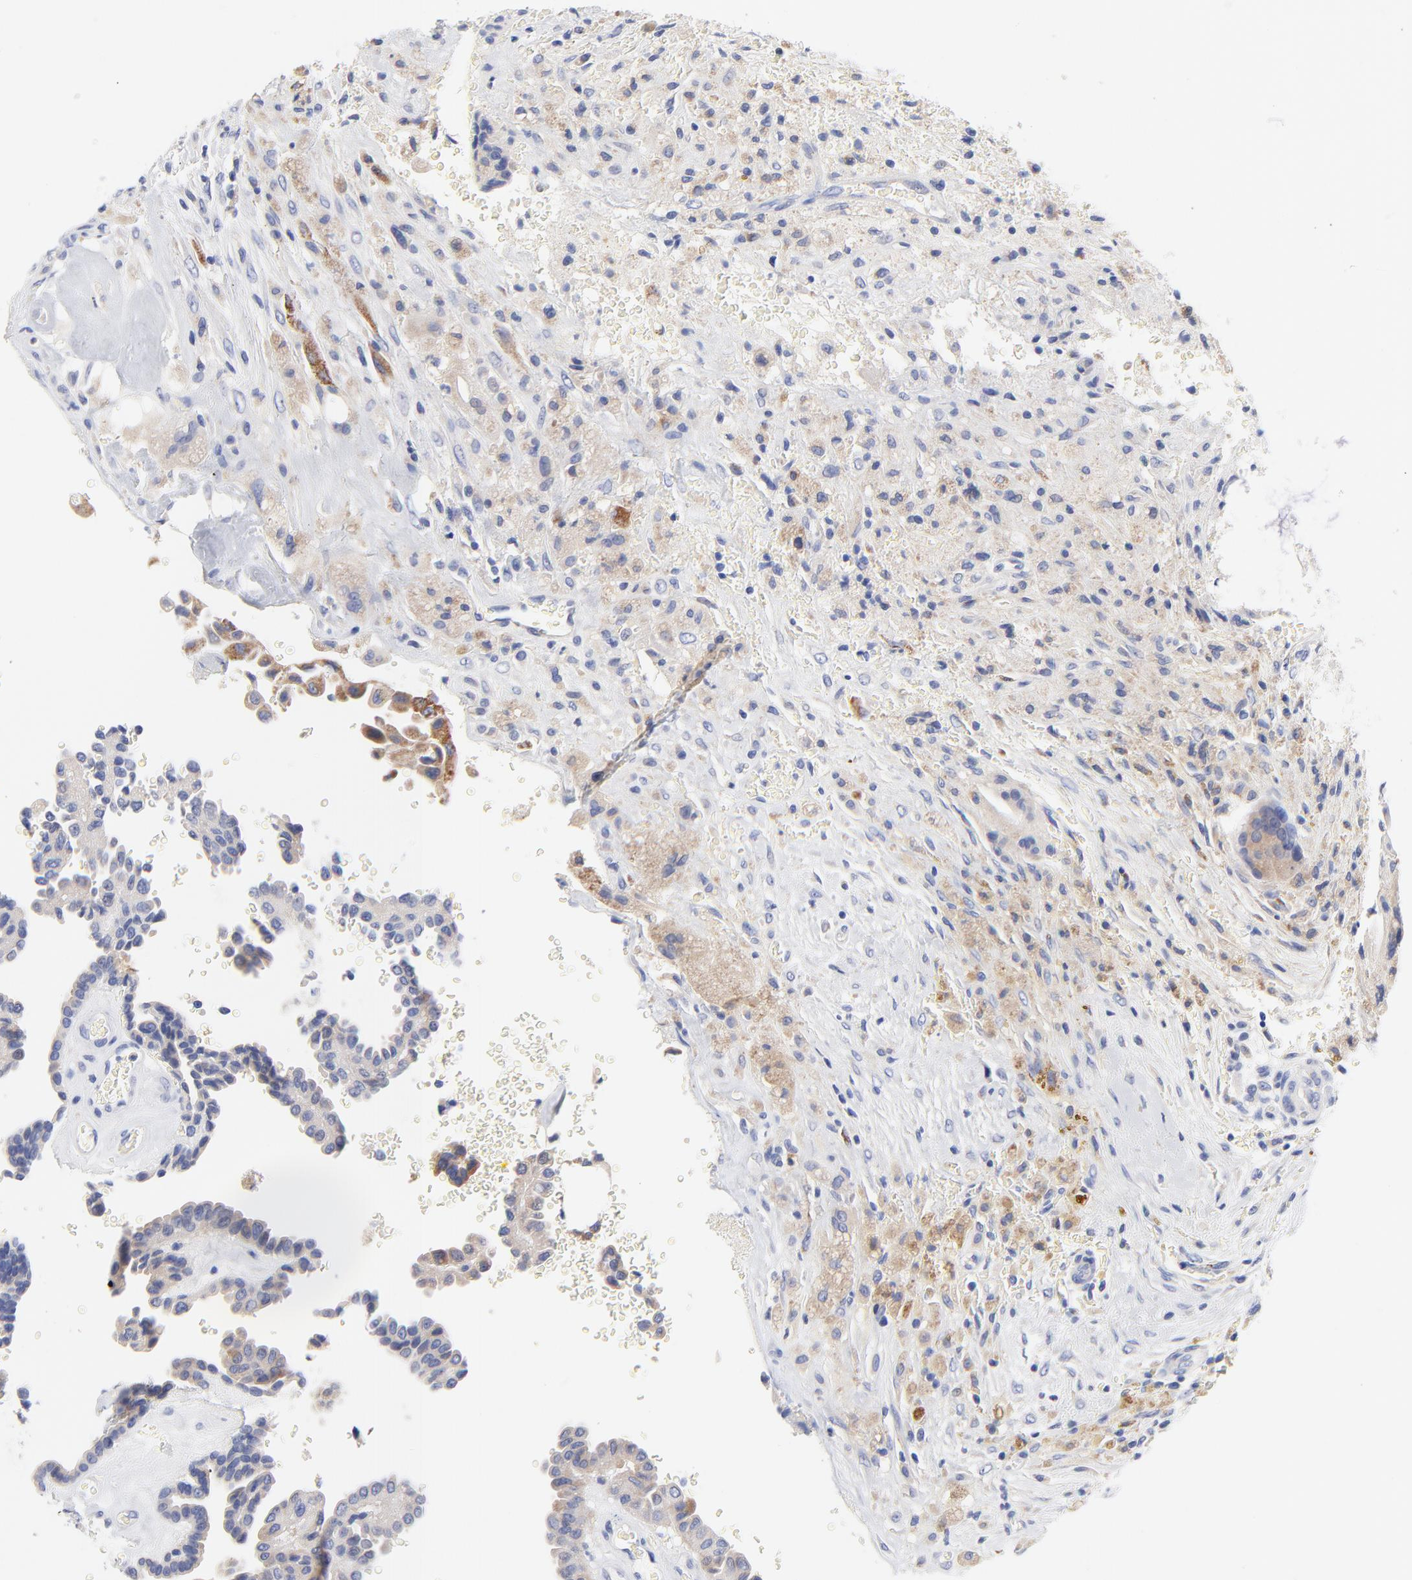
{"staining": {"intensity": "moderate", "quantity": "25%-75%", "location": "cytoplasmic/membranous"}, "tissue": "thyroid cancer", "cell_type": "Tumor cells", "image_type": "cancer", "snomed": [{"axis": "morphology", "description": "Papillary adenocarcinoma, NOS"}, {"axis": "topography", "description": "Thyroid gland"}], "caption": "Thyroid papillary adenocarcinoma stained with immunohistochemistry exhibits moderate cytoplasmic/membranous expression in about 25%-75% of tumor cells.", "gene": "FBXO10", "patient": {"sex": "male", "age": 87}}